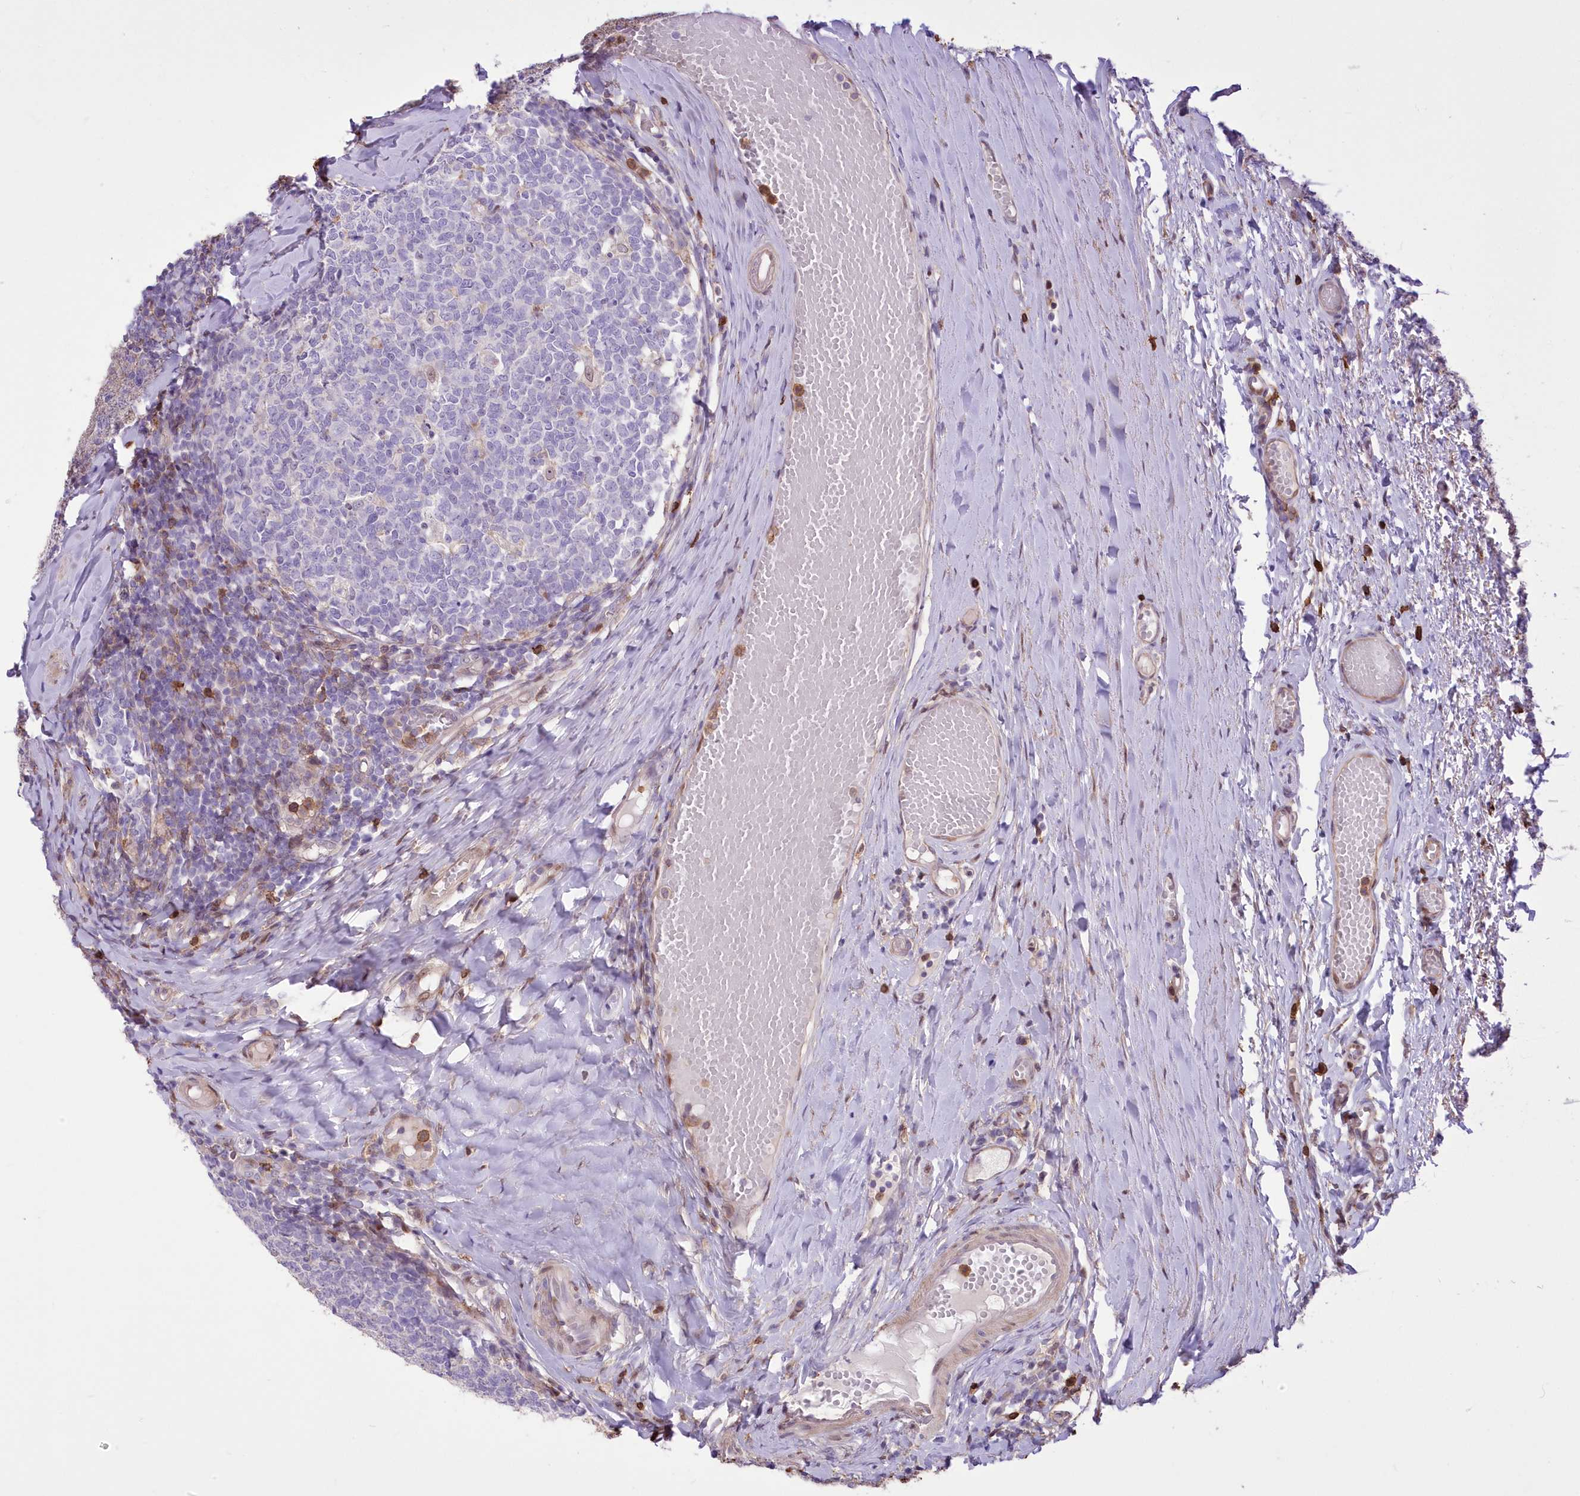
{"staining": {"intensity": "negative", "quantity": "none", "location": "none"}, "tissue": "tonsil", "cell_type": "Germinal center cells", "image_type": "normal", "snomed": [{"axis": "morphology", "description": "Normal tissue, NOS"}, {"axis": "topography", "description": "Tonsil"}], "caption": "Immunohistochemical staining of benign human tonsil exhibits no significant staining in germinal center cells.", "gene": "RNPEPL1", "patient": {"sex": "female", "age": 19}}